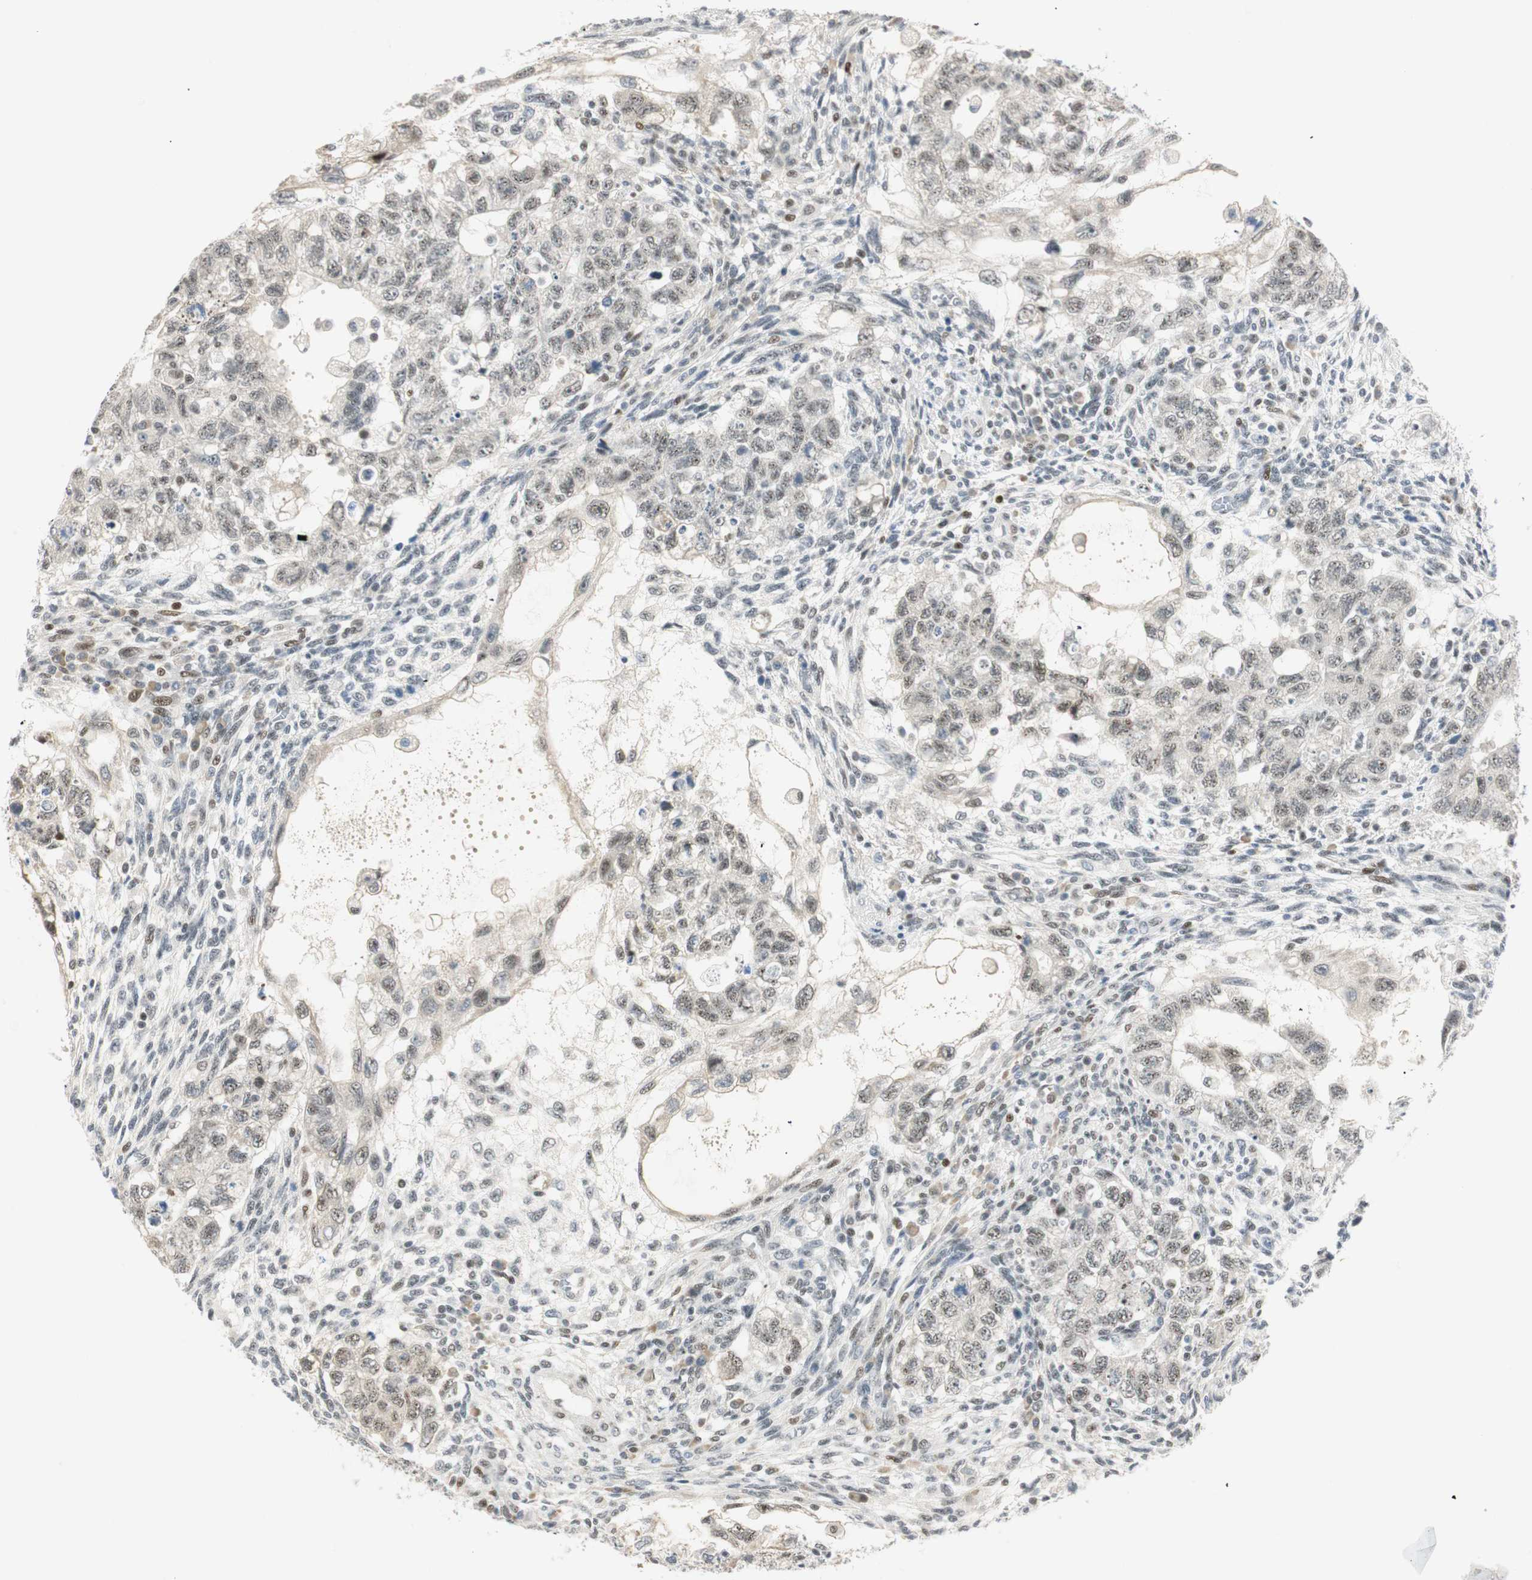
{"staining": {"intensity": "weak", "quantity": "25%-75%", "location": "nuclear"}, "tissue": "testis cancer", "cell_type": "Tumor cells", "image_type": "cancer", "snomed": [{"axis": "morphology", "description": "Normal tissue, NOS"}, {"axis": "morphology", "description": "Carcinoma, Embryonal, NOS"}, {"axis": "topography", "description": "Testis"}], "caption": "Weak nuclear expression is appreciated in about 25%-75% of tumor cells in testis cancer (embryonal carcinoma).", "gene": "MSX2", "patient": {"sex": "male", "age": 36}}